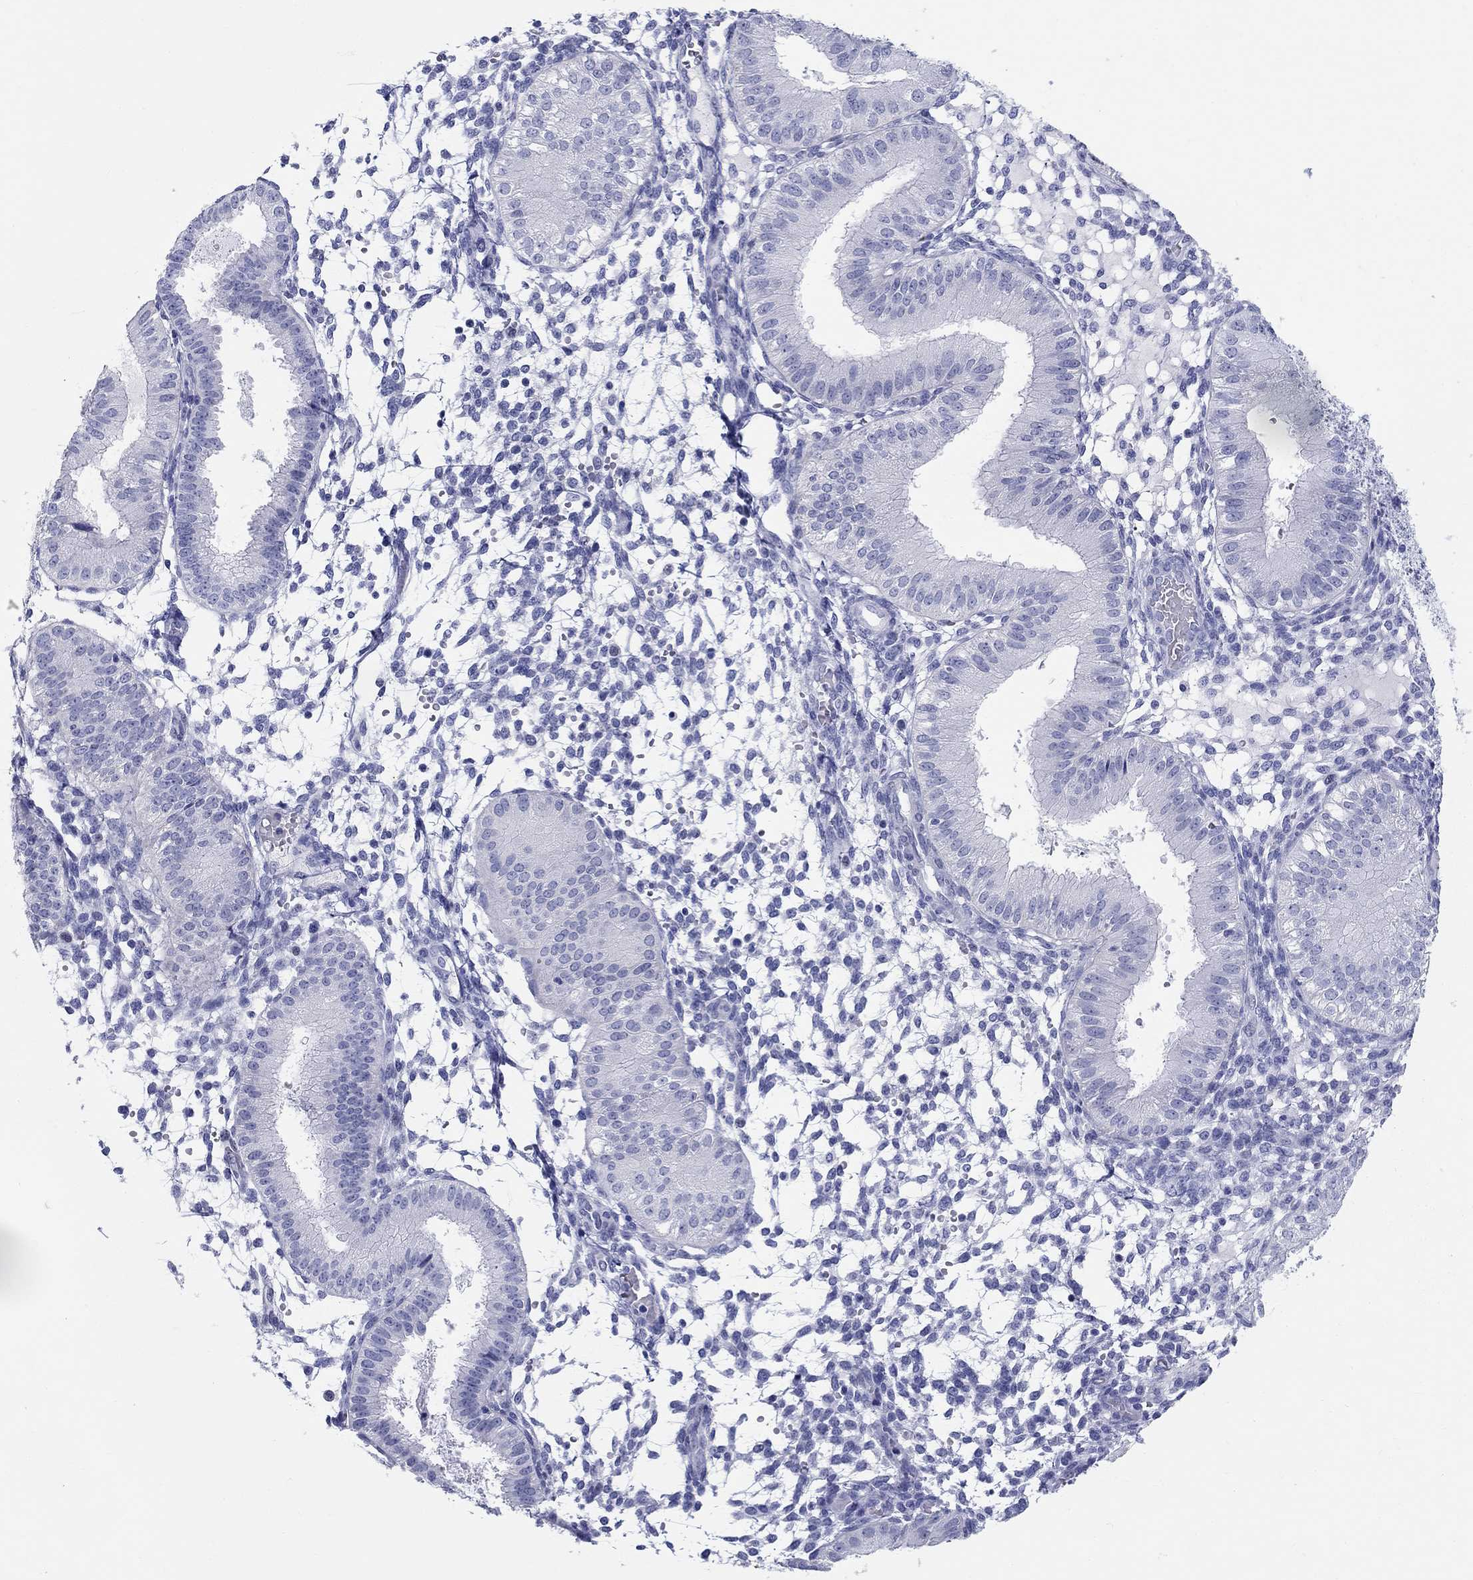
{"staining": {"intensity": "negative", "quantity": "none", "location": "none"}, "tissue": "endometrium", "cell_type": "Cells in endometrial stroma", "image_type": "normal", "snomed": [{"axis": "morphology", "description": "Normal tissue, NOS"}, {"axis": "topography", "description": "Endometrium"}], "caption": "Protein analysis of unremarkable endometrium exhibits no significant staining in cells in endometrial stroma. (DAB (3,3'-diaminobenzidine) immunohistochemistry, high magnification).", "gene": "LAMP5", "patient": {"sex": "female", "age": 43}}